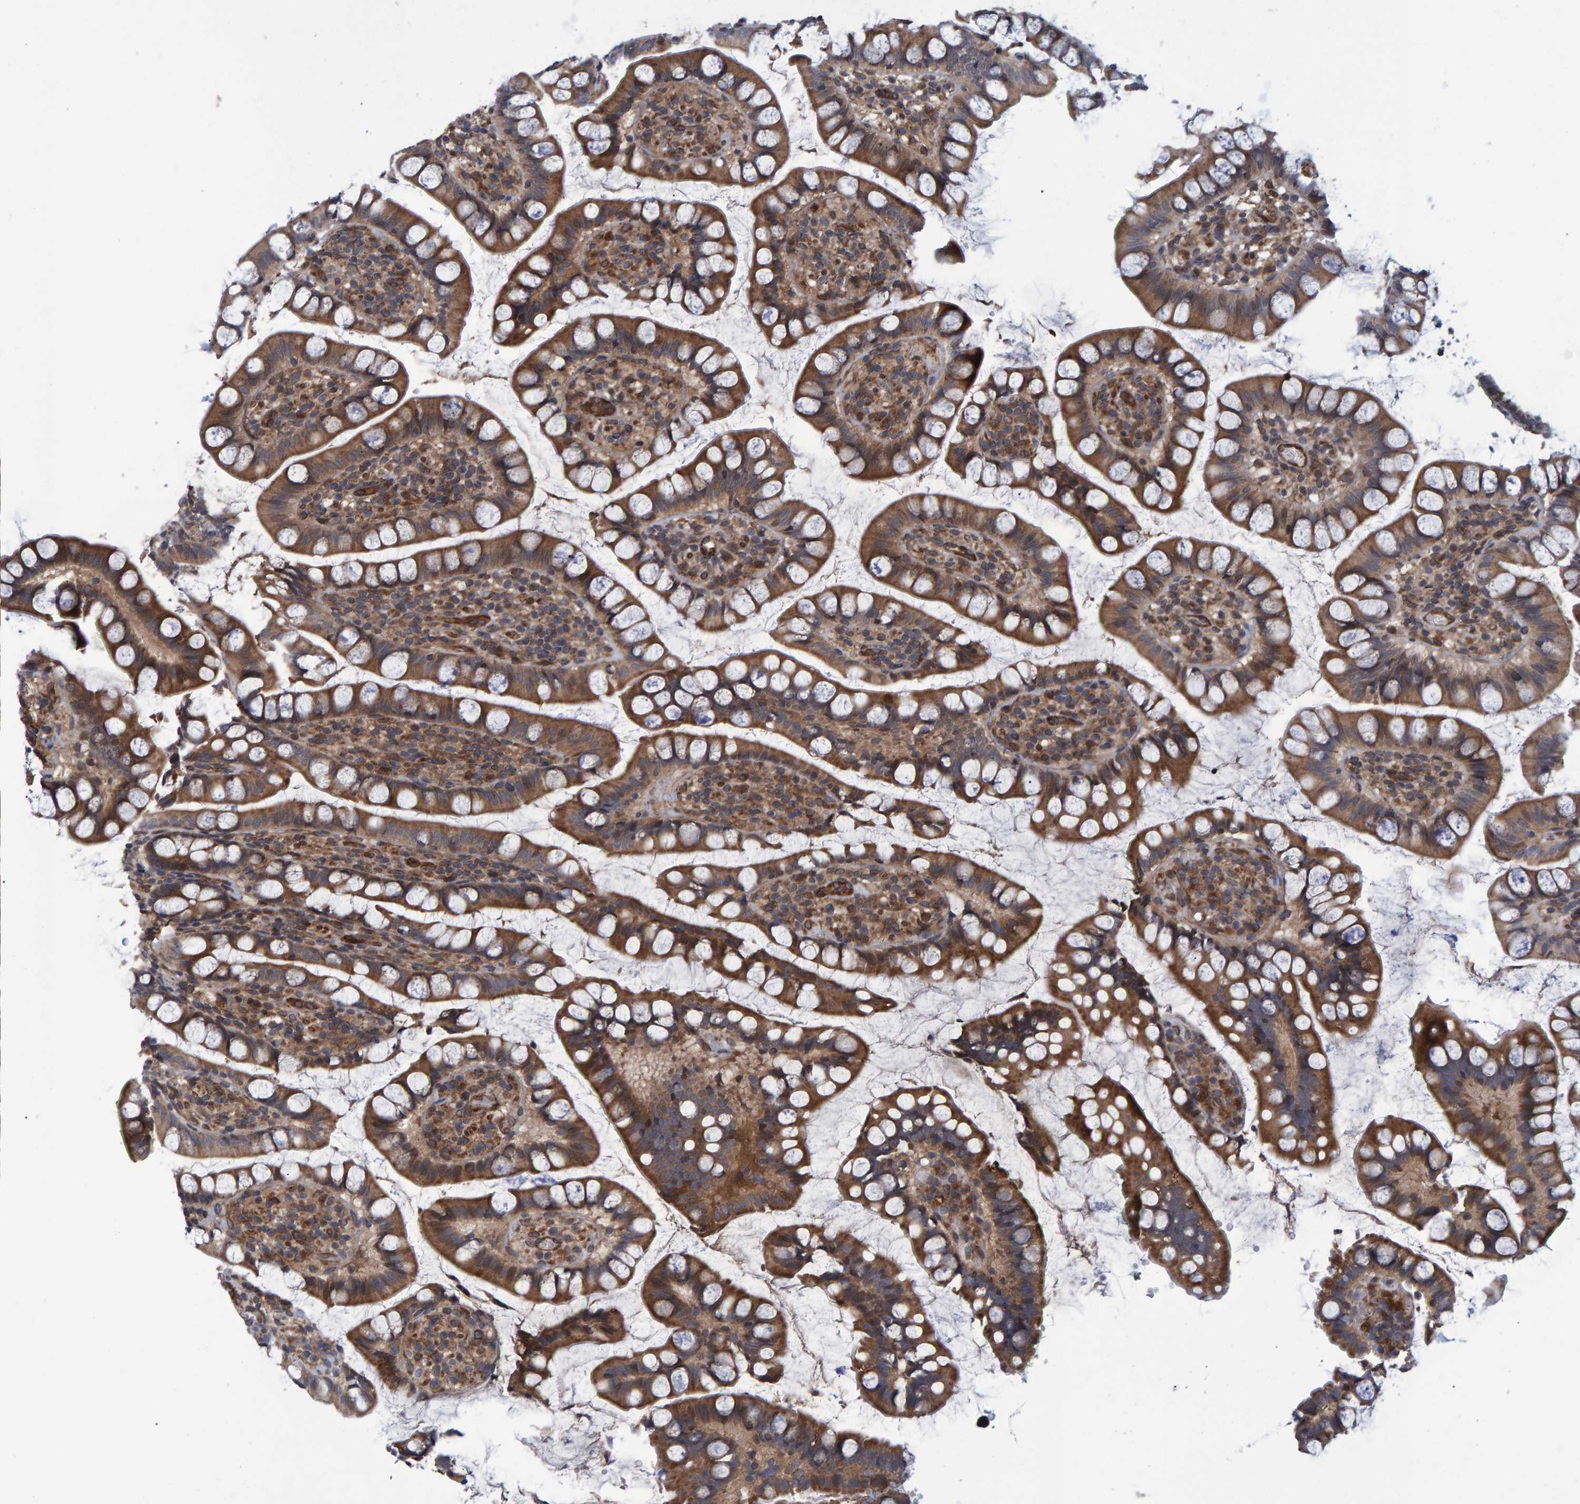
{"staining": {"intensity": "moderate", "quantity": ">75%", "location": "cytoplasmic/membranous"}, "tissue": "small intestine", "cell_type": "Glandular cells", "image_type": "normal", "snomed": [{"axis": "morphology", "description": "Normal tissue, NOS"}, {"axis": "topography", "description": "Smooth muscle"}, {"axis": "topography", "description": "Small intestine"}], "caption": "DAB (3,3'-diaminobenzidine) immunohistochemical staining of normal small intestine exhibits moderate cytoplasmic/membranous protein expression in approximately >75% of glandular cells.", "gene": "ATP6V1H", "patient": {"sex": "female", "age": 84}}